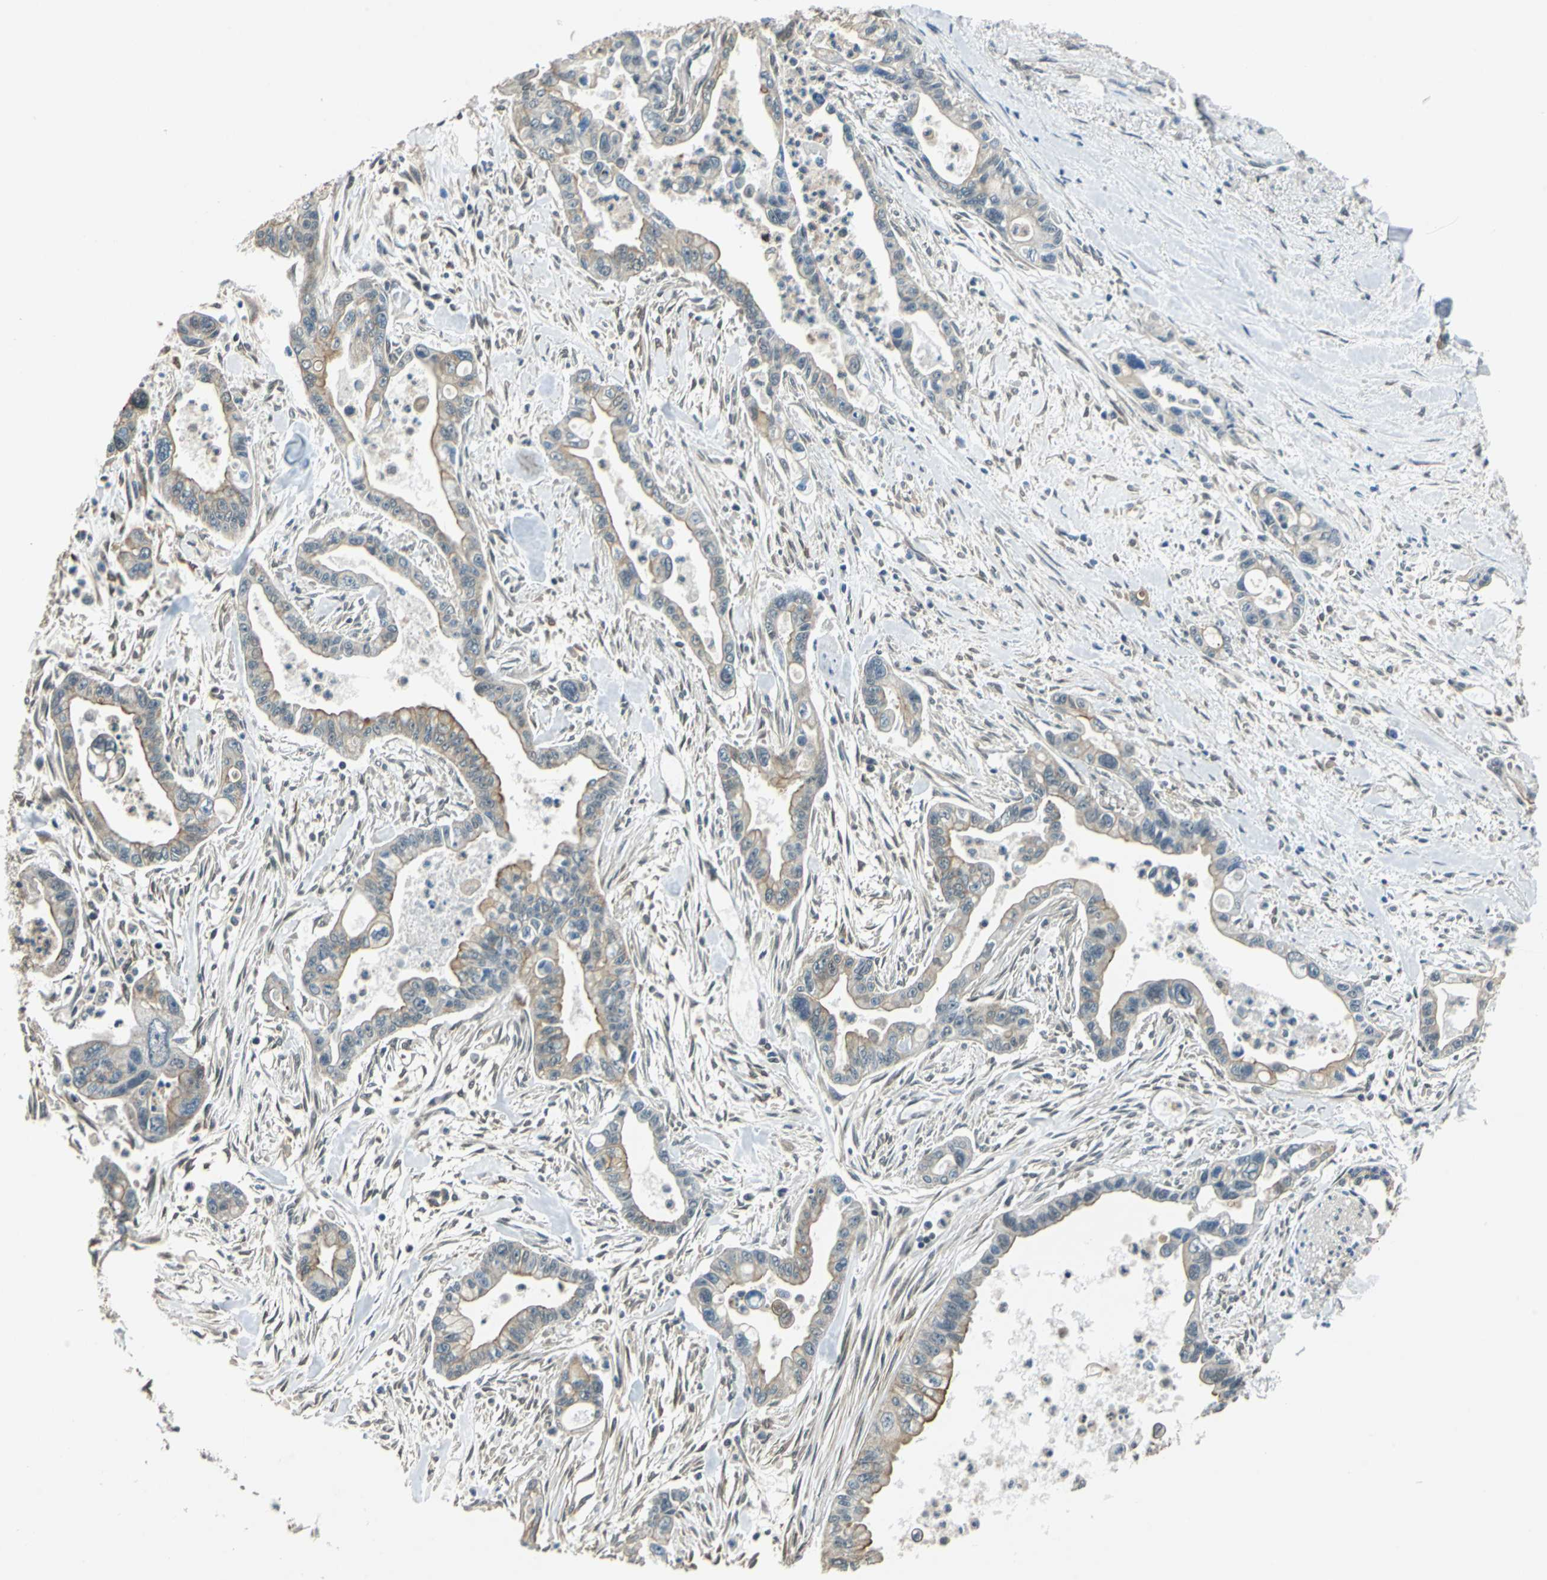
{"staining": {"intensity": "moderate", "quantity": "25%-75%", "location": "cytoplasmic/membranous"}, "tissue": "pancreatic cancer", "cell_type": "Tumor cells", "image_type": "cancer", "snomed": [{"axis": "morphology", "description": "Adenocarcinoma, NOS"}, {"axis": "topography", "description": "Pancreas"}], "caption": "Approximately 25%-75% of tumor cells in adenocarcinoma (pancreatic) display moderate cytoplasmic/membranous protein expression as visualized by brown immunohistochemical staining.", "gene": "ARPC3", "patient": {"sex": "male", "age": 70}}